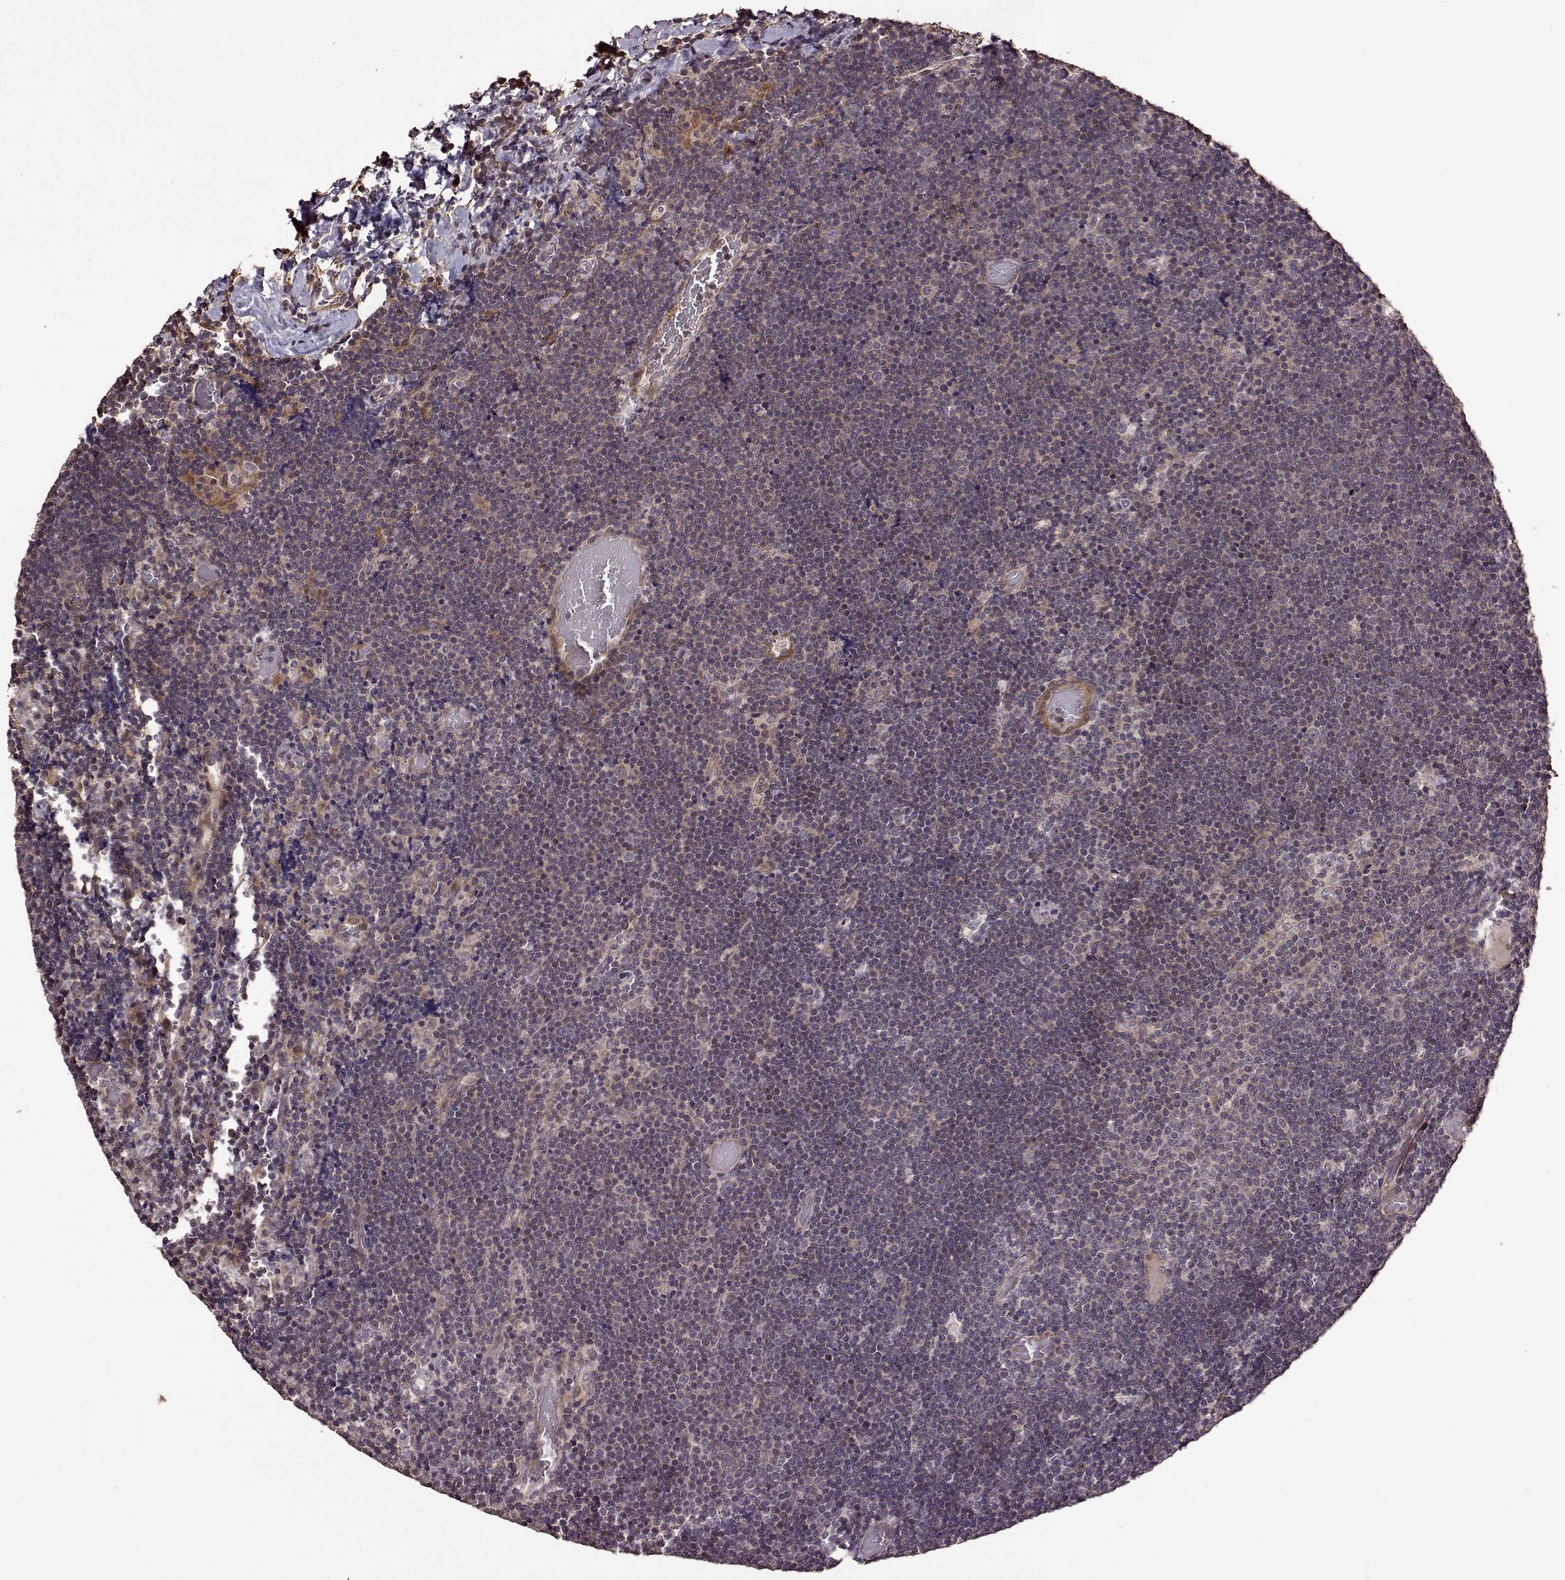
{"staining": {"intensity": "negative", "quantity": "none", "location": "none"}, "tissue": "lymphoma", "cell_type": "Tumor cells", "image_type": "cancer", "snomed": [{"axis": "morphology", "description": "Malignant lymphoma, non-Hodgkin's type, Low grade"}, {"axis": "topography", "description": "Brain"}], "caption": "The photomicrograph exhibits no significant staining in tumor cells of low-grade malignant lymphoma, non-Hodgkin's type.", "gene": "FBXW11", "patient": {"sex": "female", "age": 66}}